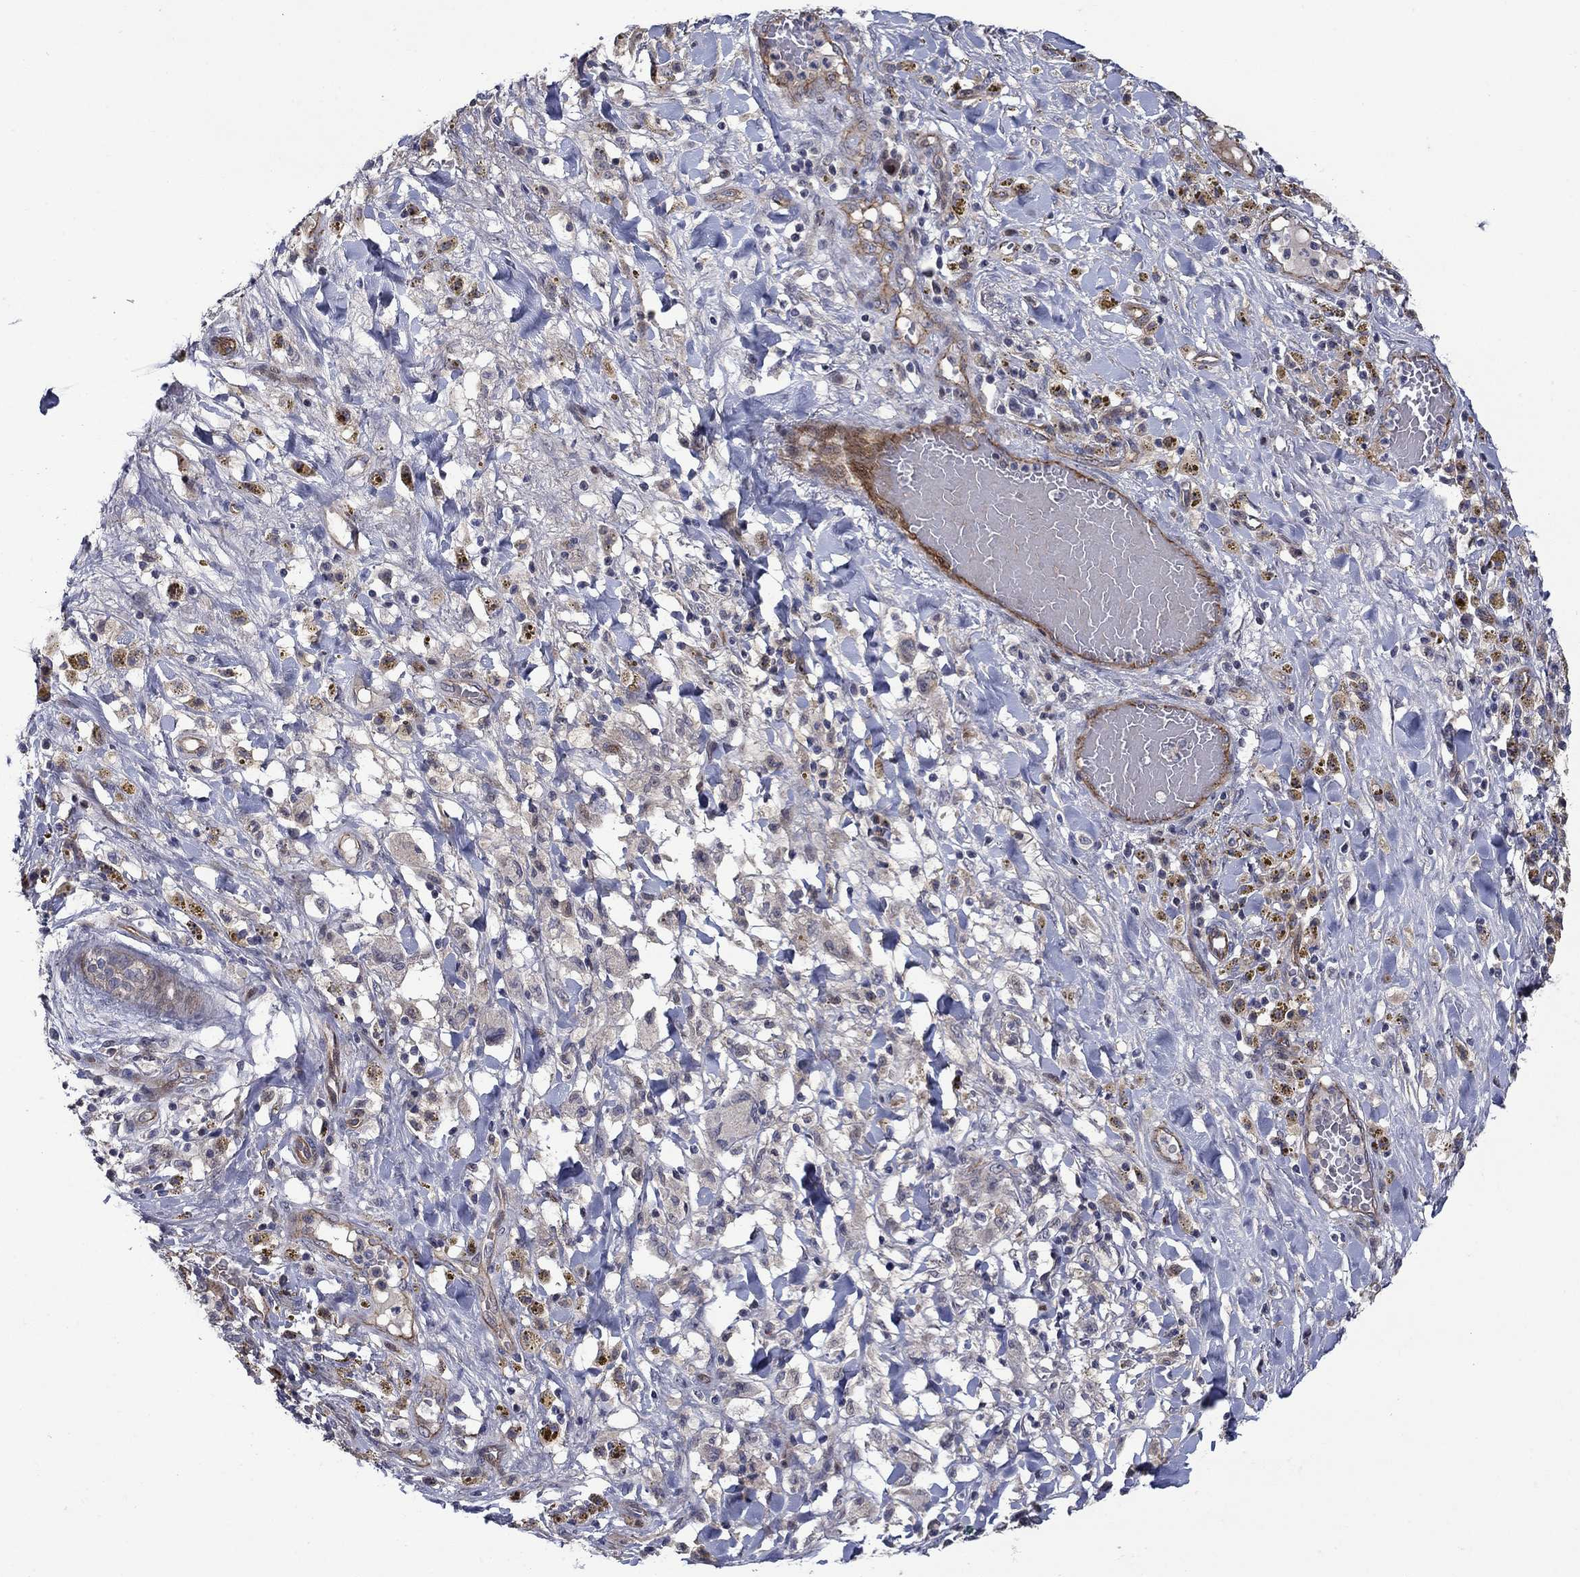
{"staining": {"intensity": "weak", "quantity": ">75%", "location": "cytoplasmic/membranous"}, "tissue": "melanoma", "cell_type": "Tumor cells", "image_type": "cancer", "snomed": [{"axis": "morphology", "description": "Malignant melanoma, NOS"}, {"axis": "topography", "description": "Skin"}], "caption": "Immunohistochemistry (IHC) of human malignant melanoma exhibits low levels of weak cytoplasmic/membranous positivity in about >75% of tumor cells.", "gene": "SLC7A1", "patient": {"sex": "female", "age": 91}}